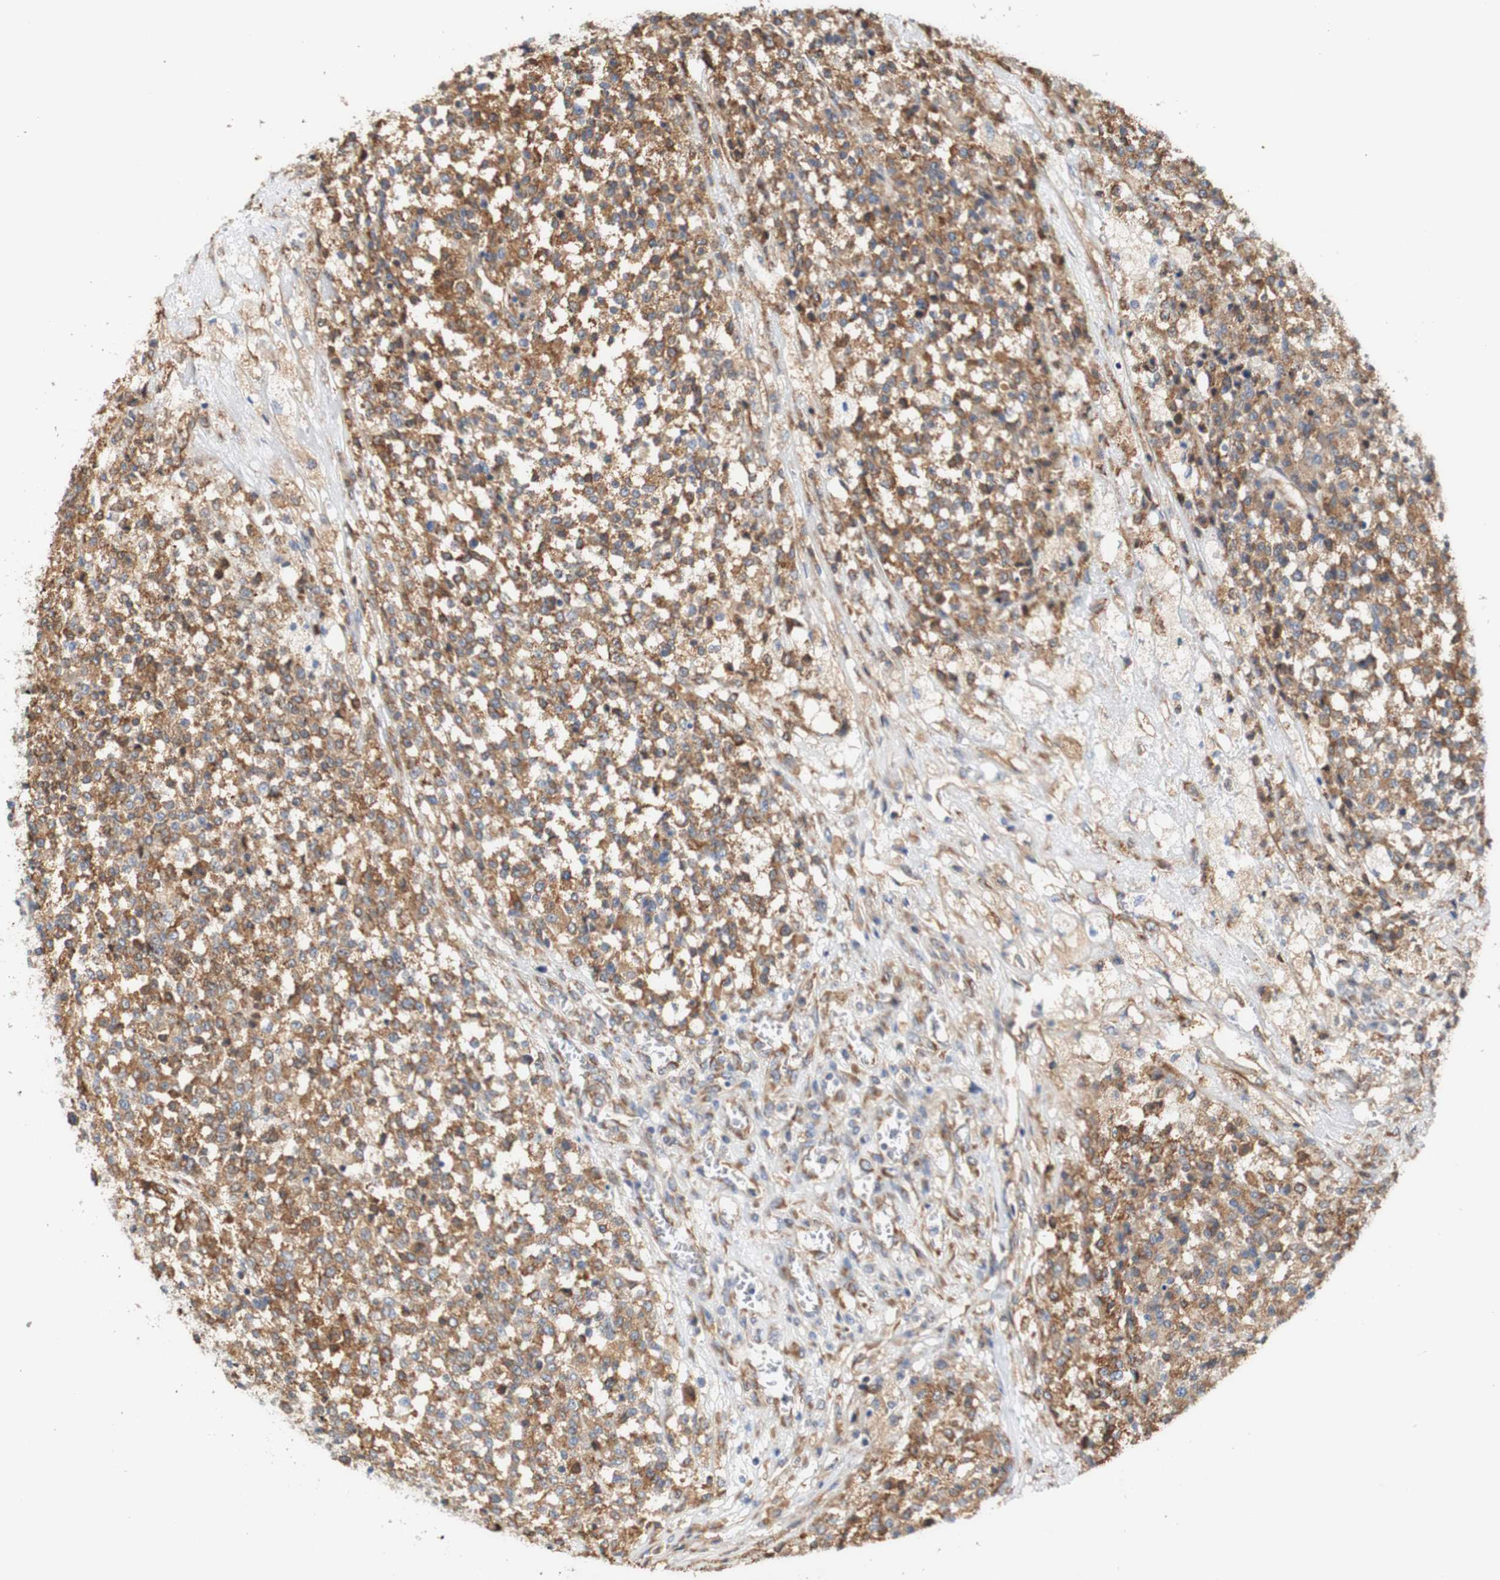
{"staining": {"intensity": "moderate", "quantity": ">75%", "location": "cytoplasmic/membranous"}, "tissue": "testis cancer", "cell_type": "Tumor cells", "image_type": "cancer", "snomed": [{"axis": "morphology", "description": "Seminoma, NOS"}, {"axis": "topography", "description": "Testis"}], "caption": "An image showing moderate cytoplasmic/membranous expression in about >75% of tumor cells in testis seminoma, as visualized by brown immunohistochemical staining.", "gene": "EIF2AK4", "patient": {"sex": "male", "age": 59}}